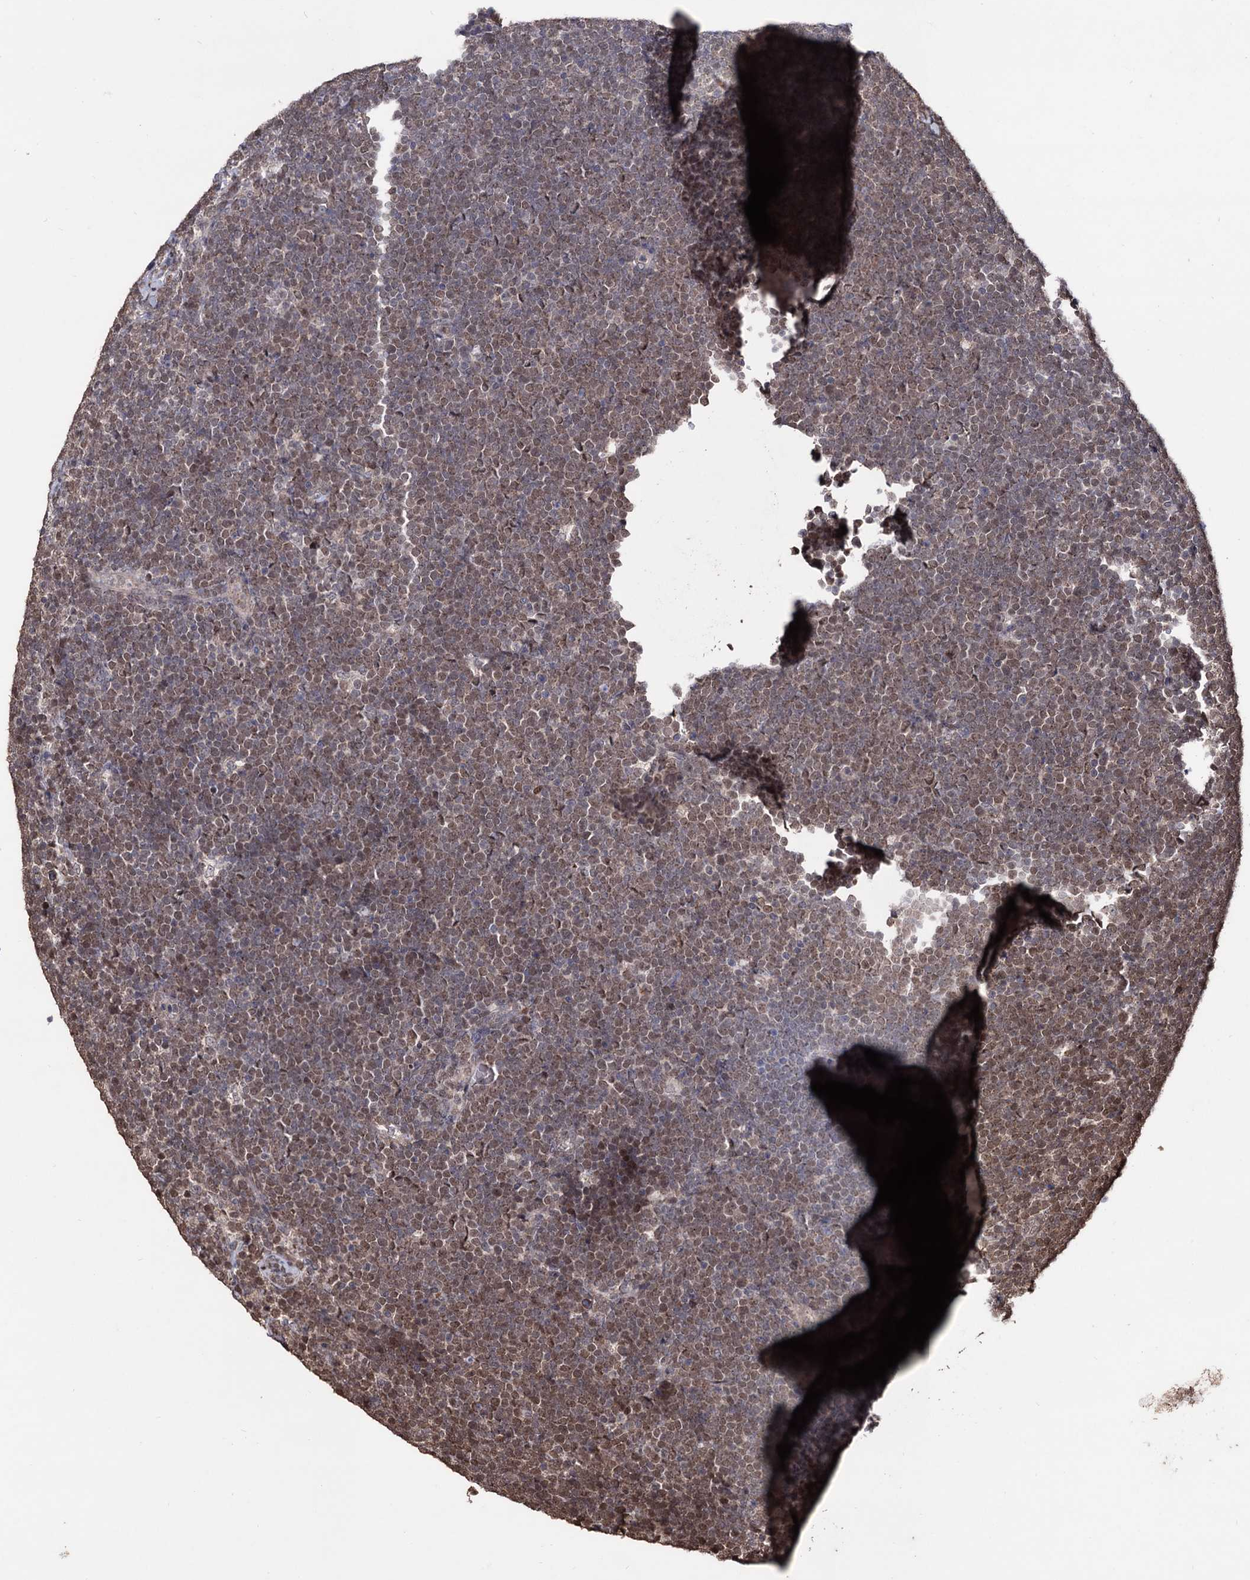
{"staining": {"intensity": "weak", "quantity": "25%-75%", "location": "nuclear"}, "tissue": "lymphoma", "cell_type": "Tumor cells", "image_type": "cancer", "snomed": [{"axis": "morphology", "description": "Malignant lymphoma, non-Hodgkin's type, High grade"}, {"axis": "topography", "description": "Lymph node"}], "caption": "IHC histopathology image of neoplastic tissue: human lymphoma stained using immunohistochemistry demonstrates low levels of weak protein expression localized specifically in the nuclear of tumor cells, appearing as a nuclear brown color.", "gene": "KLF5", "patient": {"sex": "male", "age": 13}}